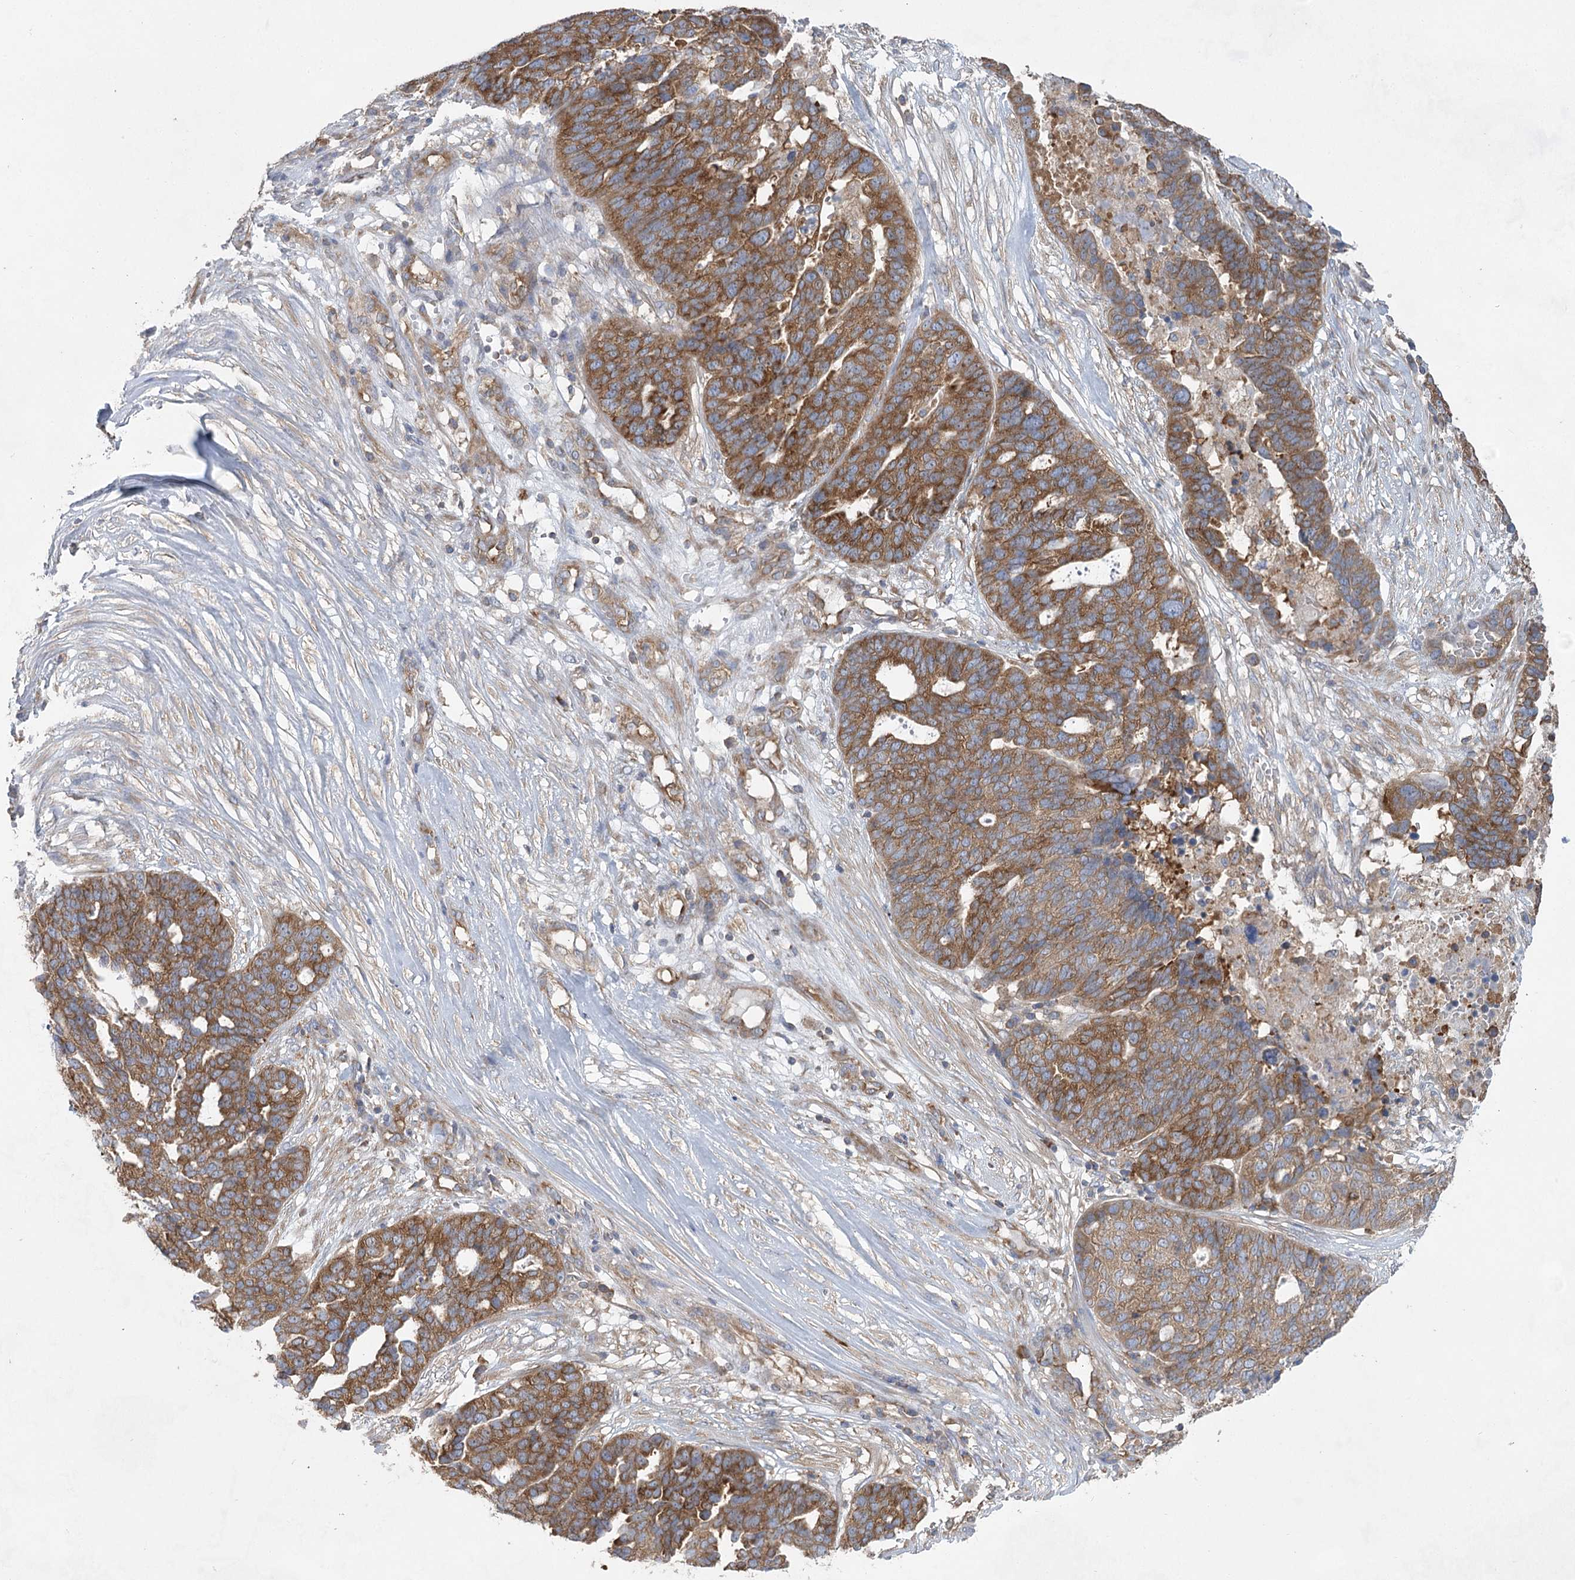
{"staining": {"intensity": "moderate", "quantity": ">75%", "location": "cytoplasmic/membranous"}, "tissue": "ovarian cancer", "cell_type": "Tumor cells", "image_type": "cancer", "snomed": [{"axis": "morphology", "description": "Cystadenocarcinoma, serous, NOS"}, {"axis": "topography", "description": "Ovary"}], "caption": "Ovarian cancer stained with IHC reveals moderate cytoplasmic/membranous staining in approximately >75% of tumor cells.", "gene": "EIF3A", "patient": {"sex": "female", "age": 59}}